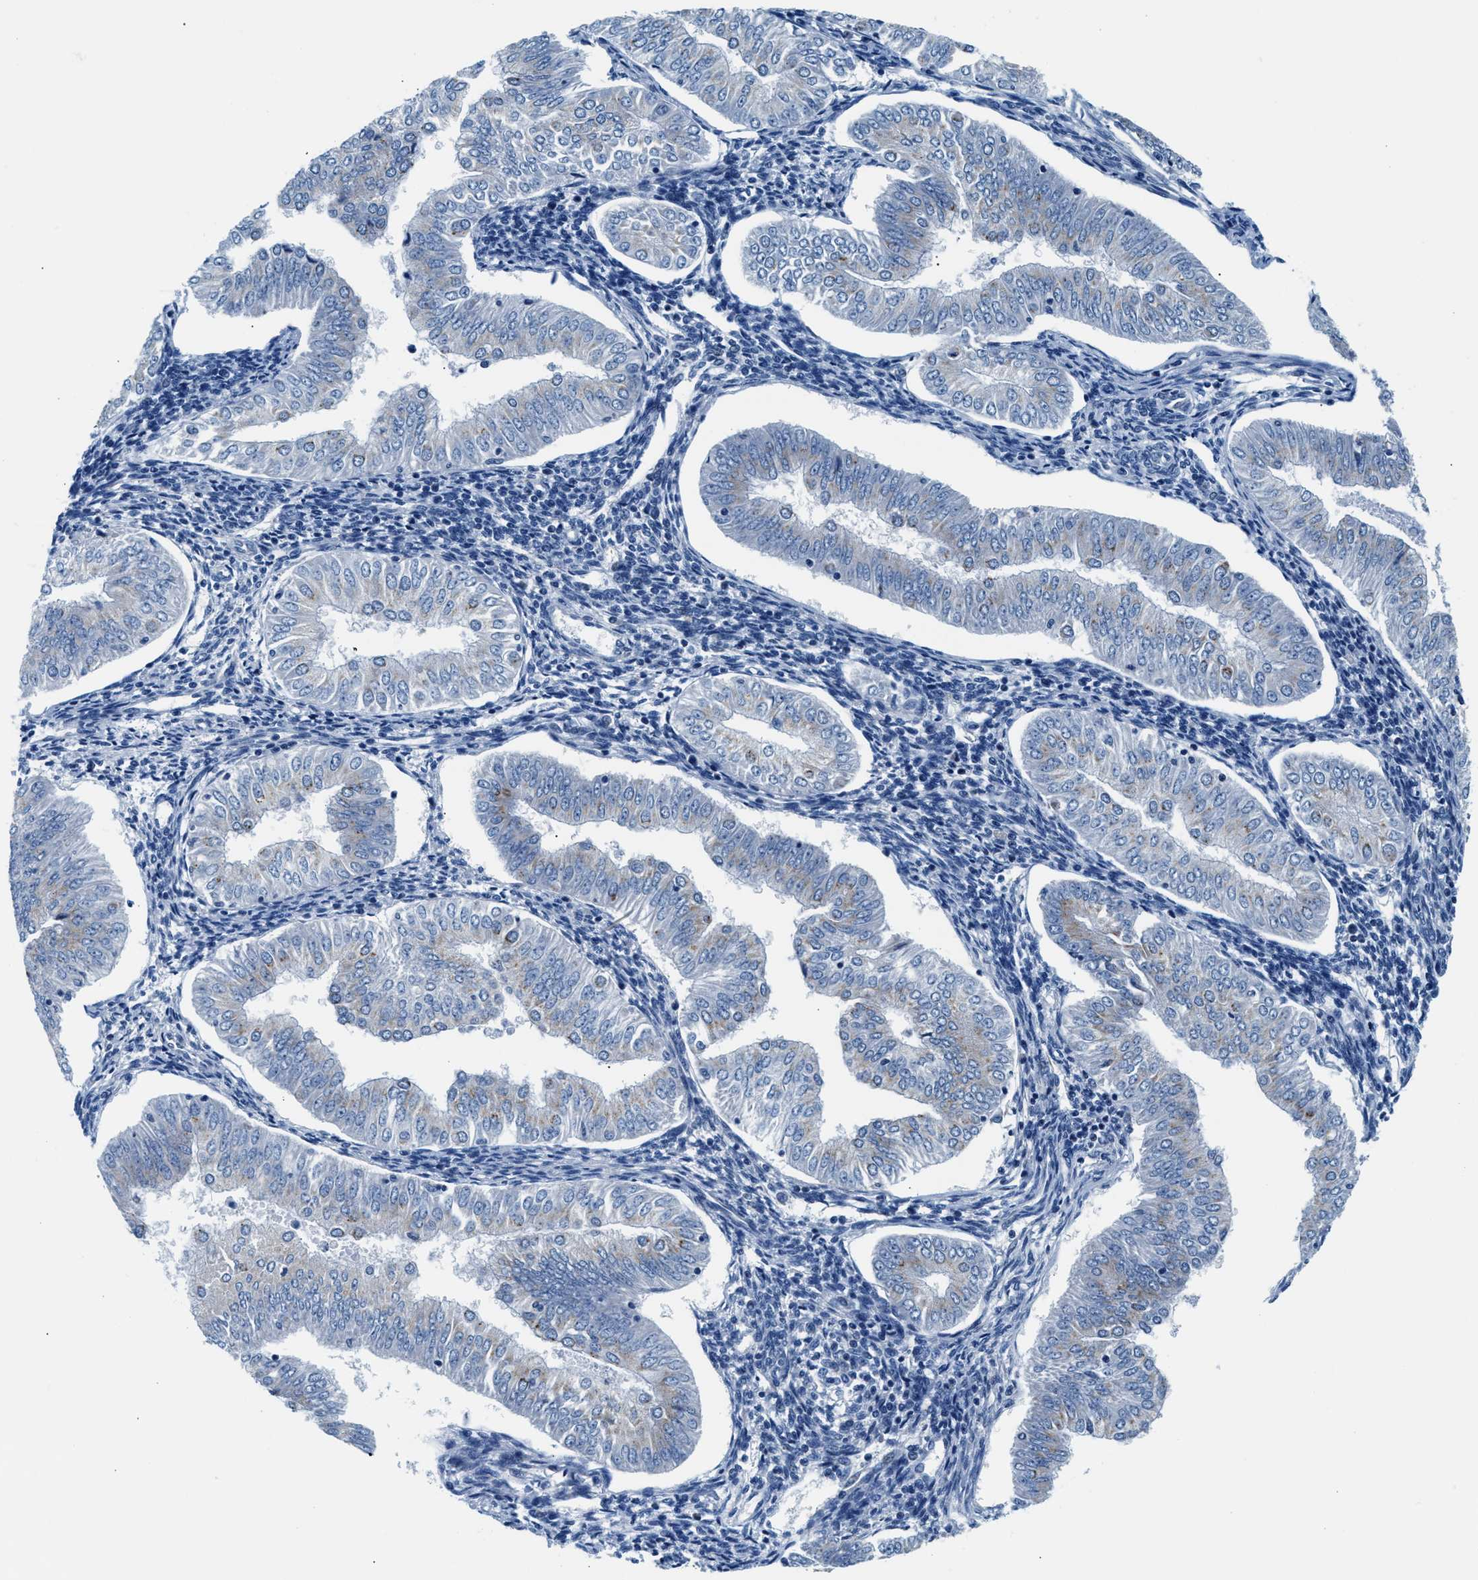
{"staining": {"intensity": "negative", "quantity": "none", "location": "none"}, "tissue": "endometrial cancer", "cell_type": "Tumor cells", "image_type": "cancer", "snomed": [{"axis": "morphology", "description": "Normal tissue, NOS"}, {"axis": "morphology", "description": "Adenocarcinoma, NOS"}, {"axis": "topography", "description": "Endometrium"}], "caption": "This is an immunohistochemistry photomicrograph of human adenocarcinoma (endometrial). There is no positivity in tumor cells.", "gene": "VPS53", "patient": {"sex": "female", "age": 53}}